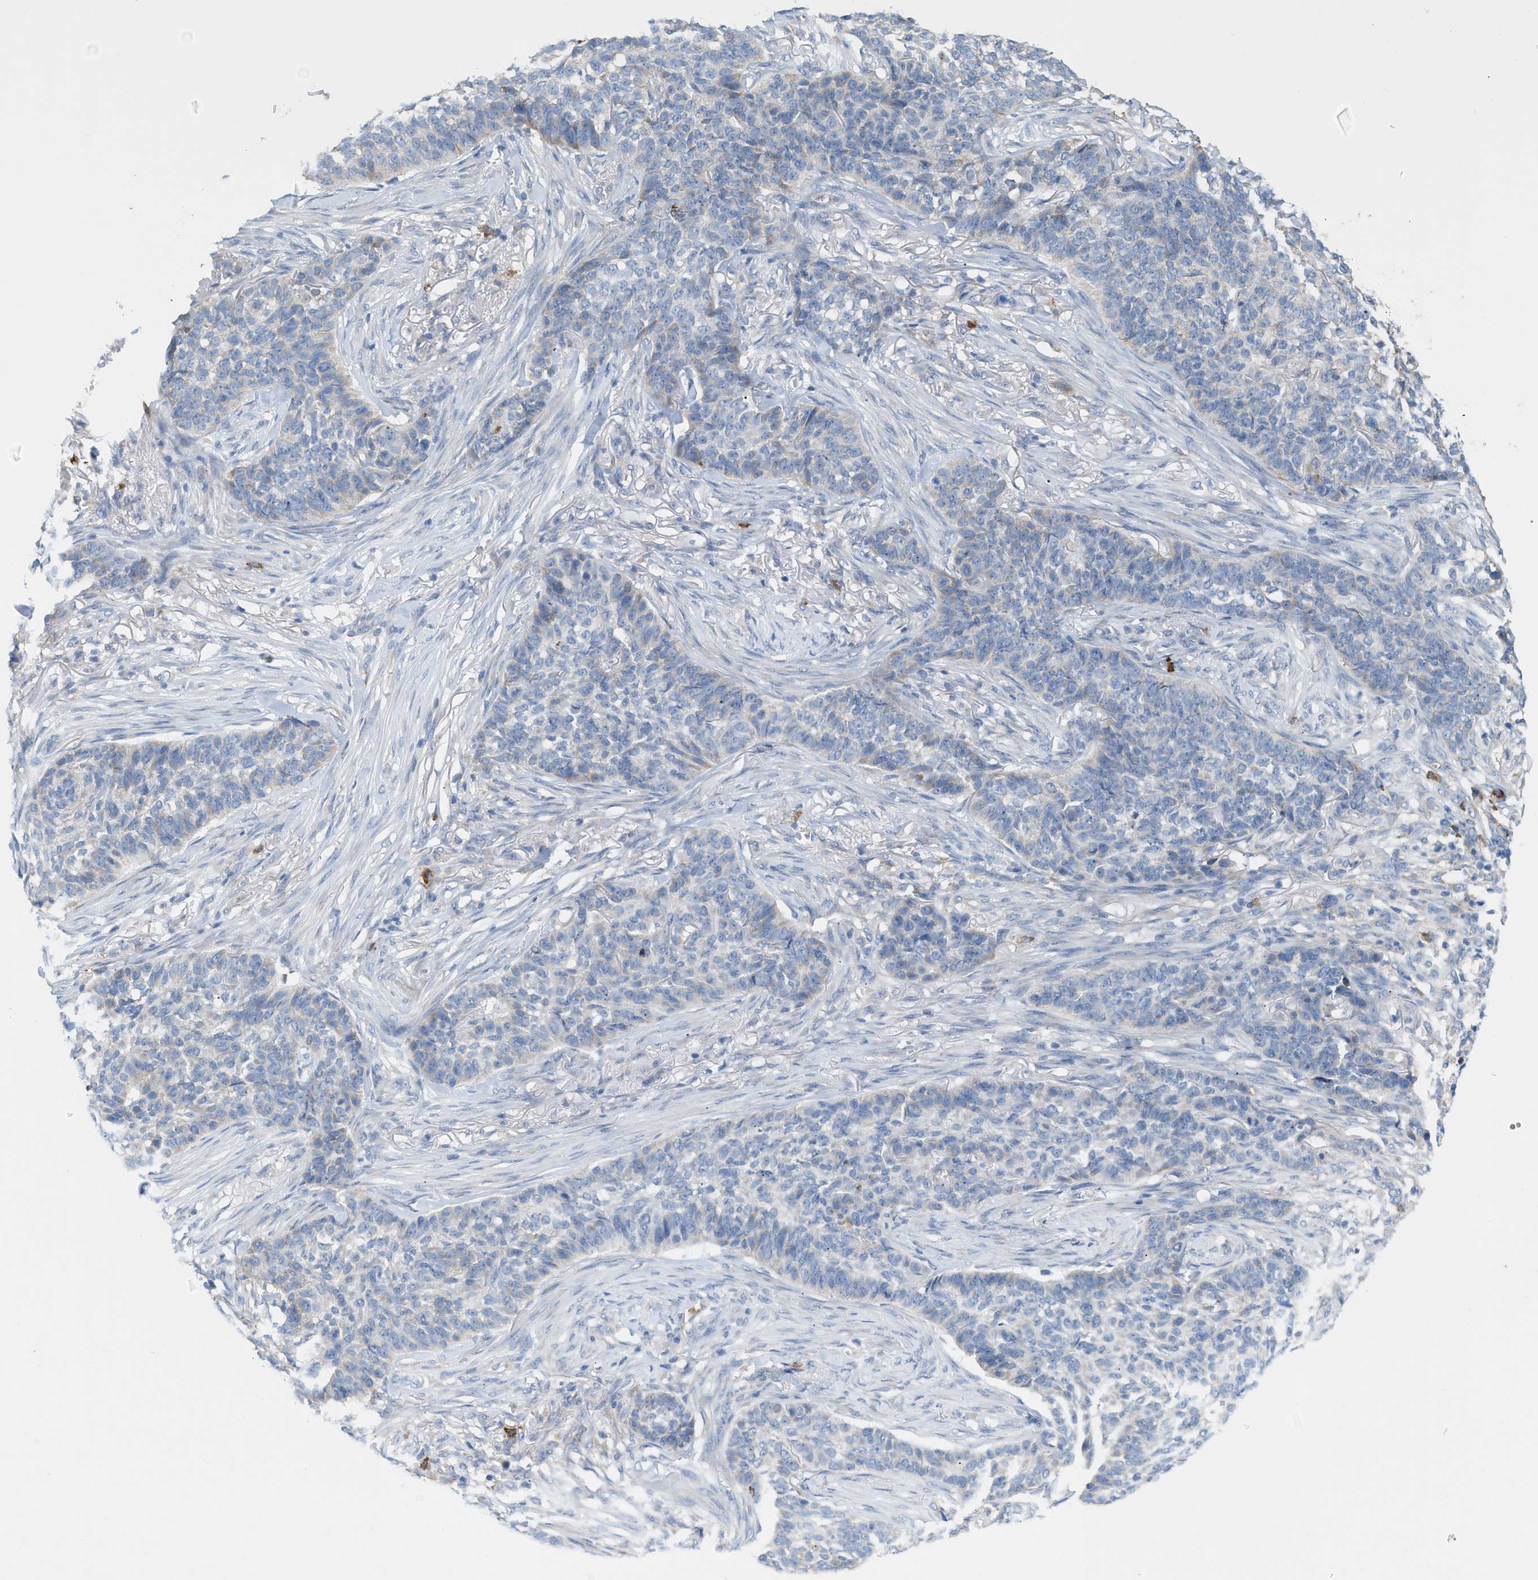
{"staining": {"intensity": "negative", "quantity": "none", "location": "none"}, "tissue": "skin cancer", "cell_type": "Tumor cells", "image_type": "cancer", "snomed": [{"axis": "morphology", "description": "Basal cell carcinoma"}, {"axis": "topography", "description": "Skin"}], "caption": "IHC of skin cancer (basal cell carcinoma) exhibits no staining in tumor cells.", "gene": "DYNC2I1", "patient": {"sex": "male", "age": 85}}